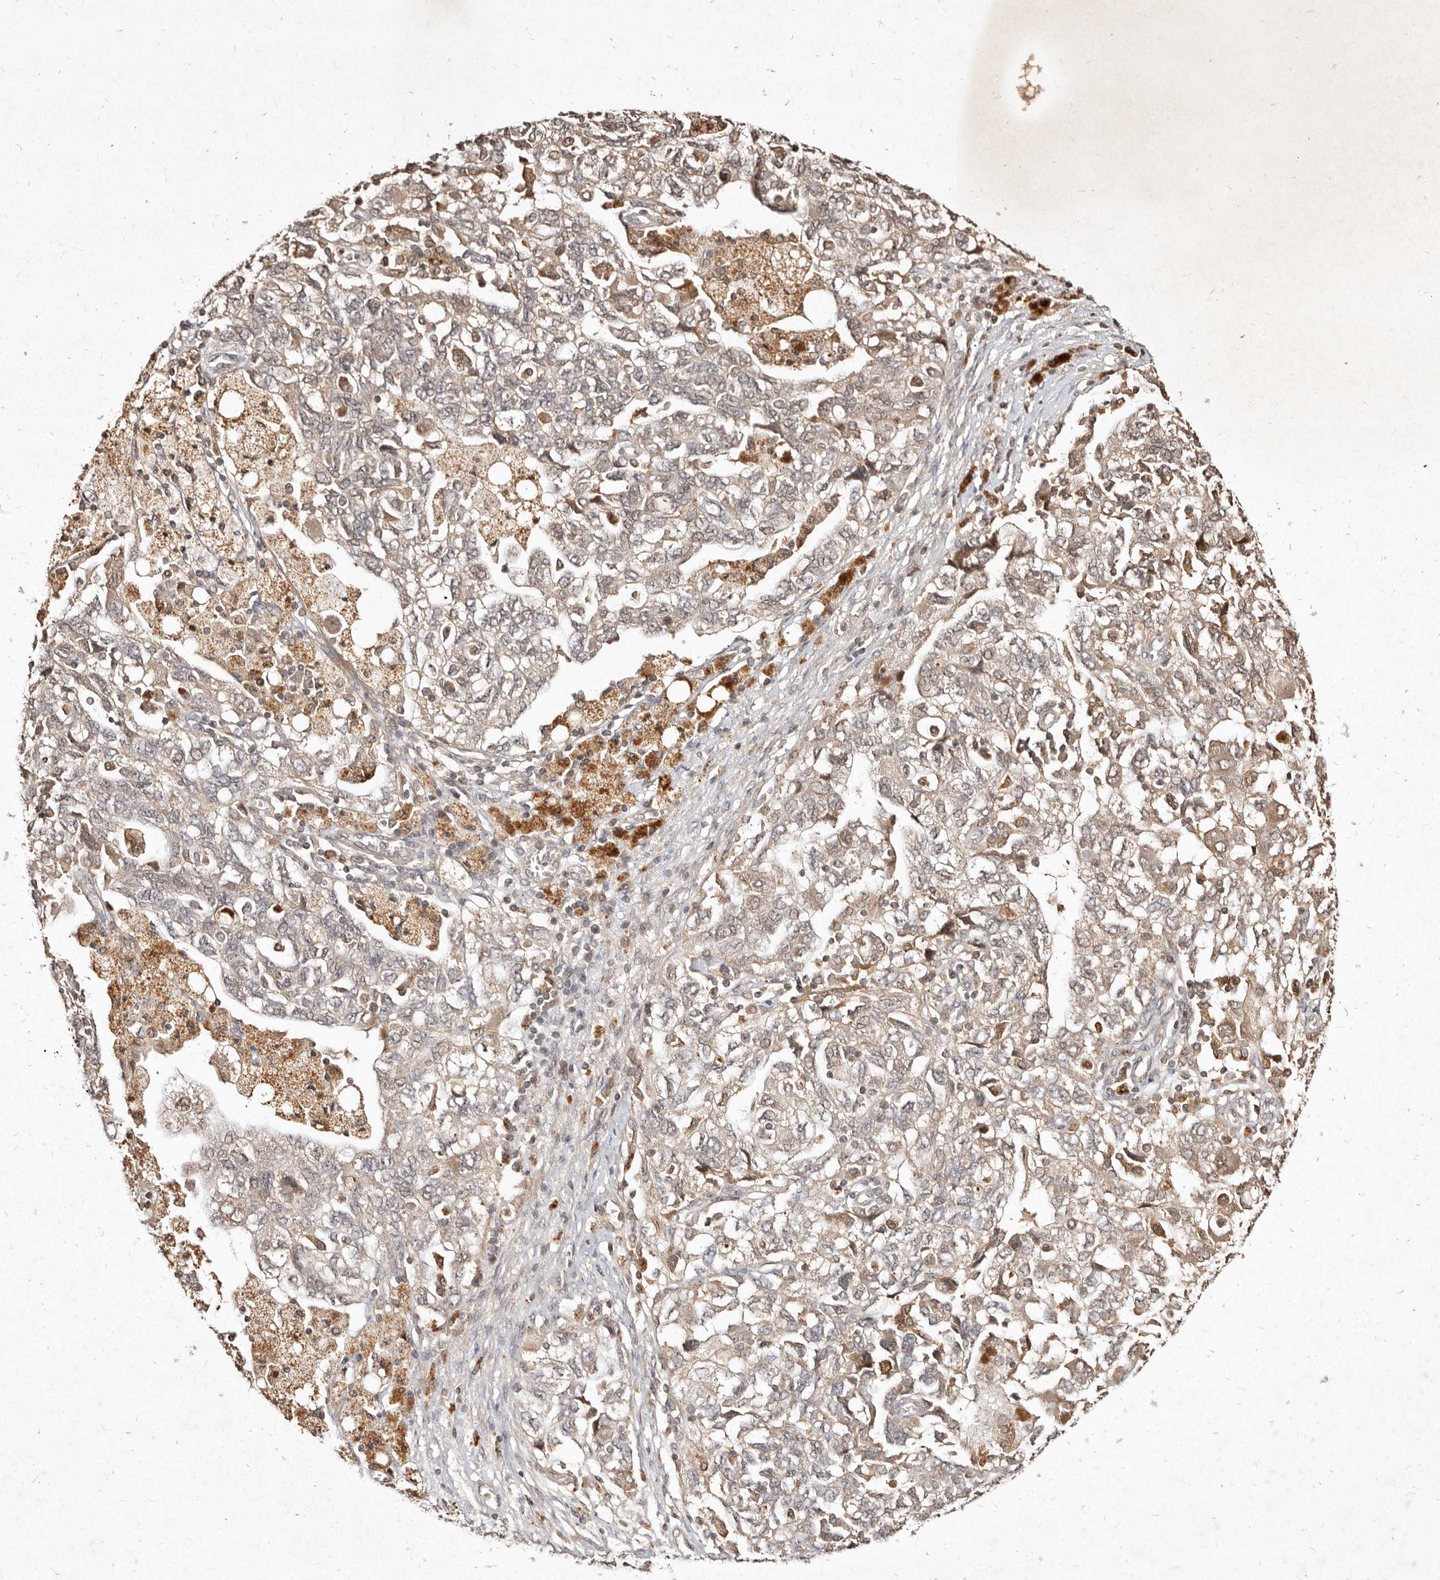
{"staining": {"intensity": "weak", "quantity": "25%-75%", "location": "cytoplasmic/membranous"}, "tissue": "ovarian cancer", "cell_type": "Tumor cells", "image_type": "cancer", "snomed": [{"axis": "morphology", "description": "Carcinoma, NOS"}, {"axis": "morphology", "description": "Cystadenocarcinoma, serous, NOS"}, {"axis": "topography", "description": "Ovary"}], "caption": "Weak cytoplasmic/membranous protein staining is seen in about 25%-75% of tumor cells in ovarian cancer (carcinoma). (brown staining indicates protein expression, while blue staining denotes nuclei).", "gene": "LCORL", "patient": {"sex": "female", "age": 69}}